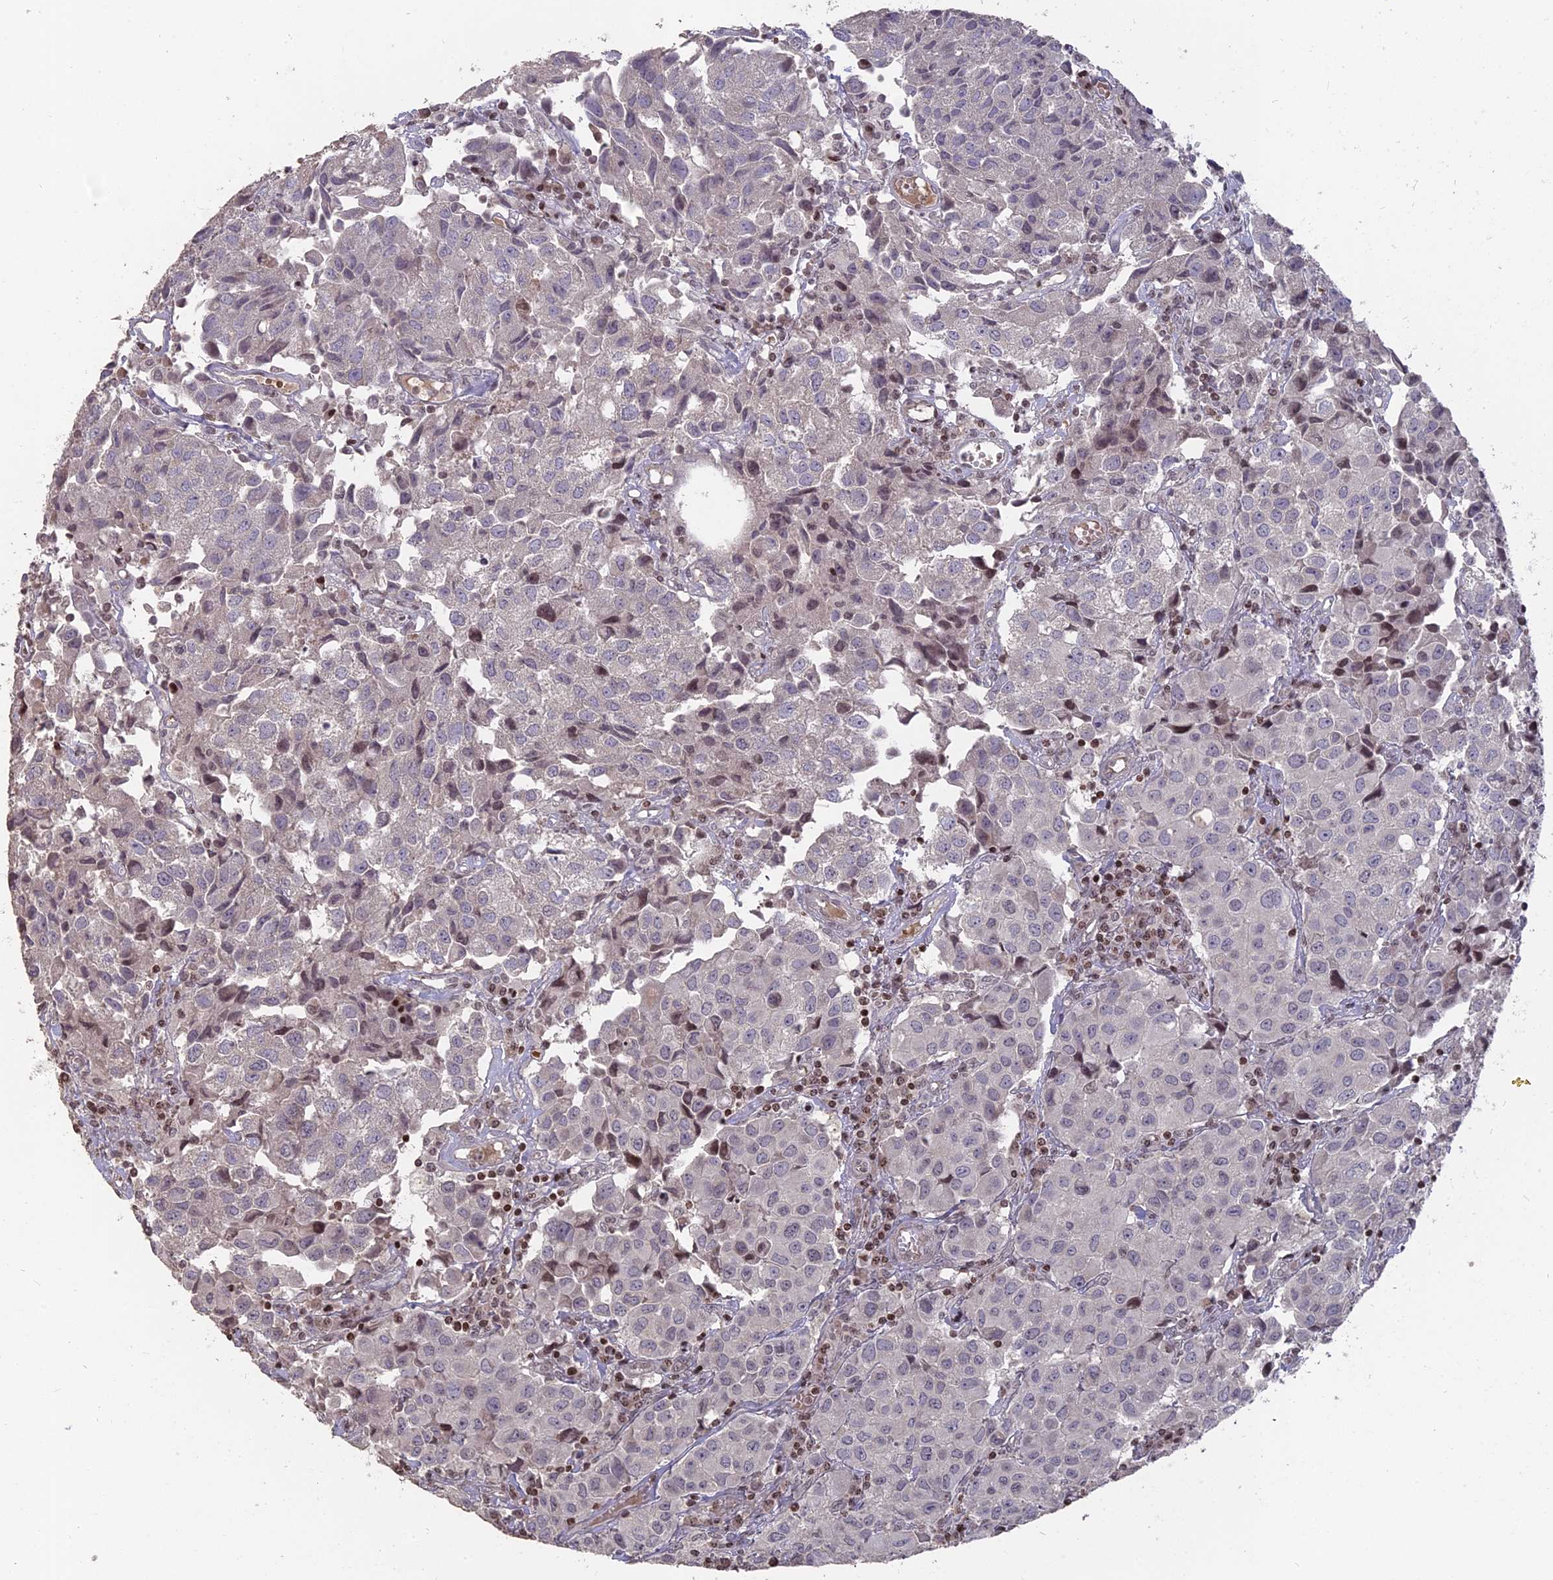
{"staining": {"intensity": "negative", "quantity": "none", "location": "none"}, "tissue": "urothelial cancer", "cell_type": "Tumor cells", "image_type": "cancer", "snomed": [{"axis": "morphology", "description": "Urothelial carcinoma, High grade"}, {"axis": "topography", "description": "Urinary bladder"}], "caption": "High power microscopy histopathology image of an immunohistochemistry (IHC) histopathology image of urothelial cancer, revealing no significant positivity in tumor cells.", "gene": "NR1H3", "patient": {"sex": "female", "age": 75}}